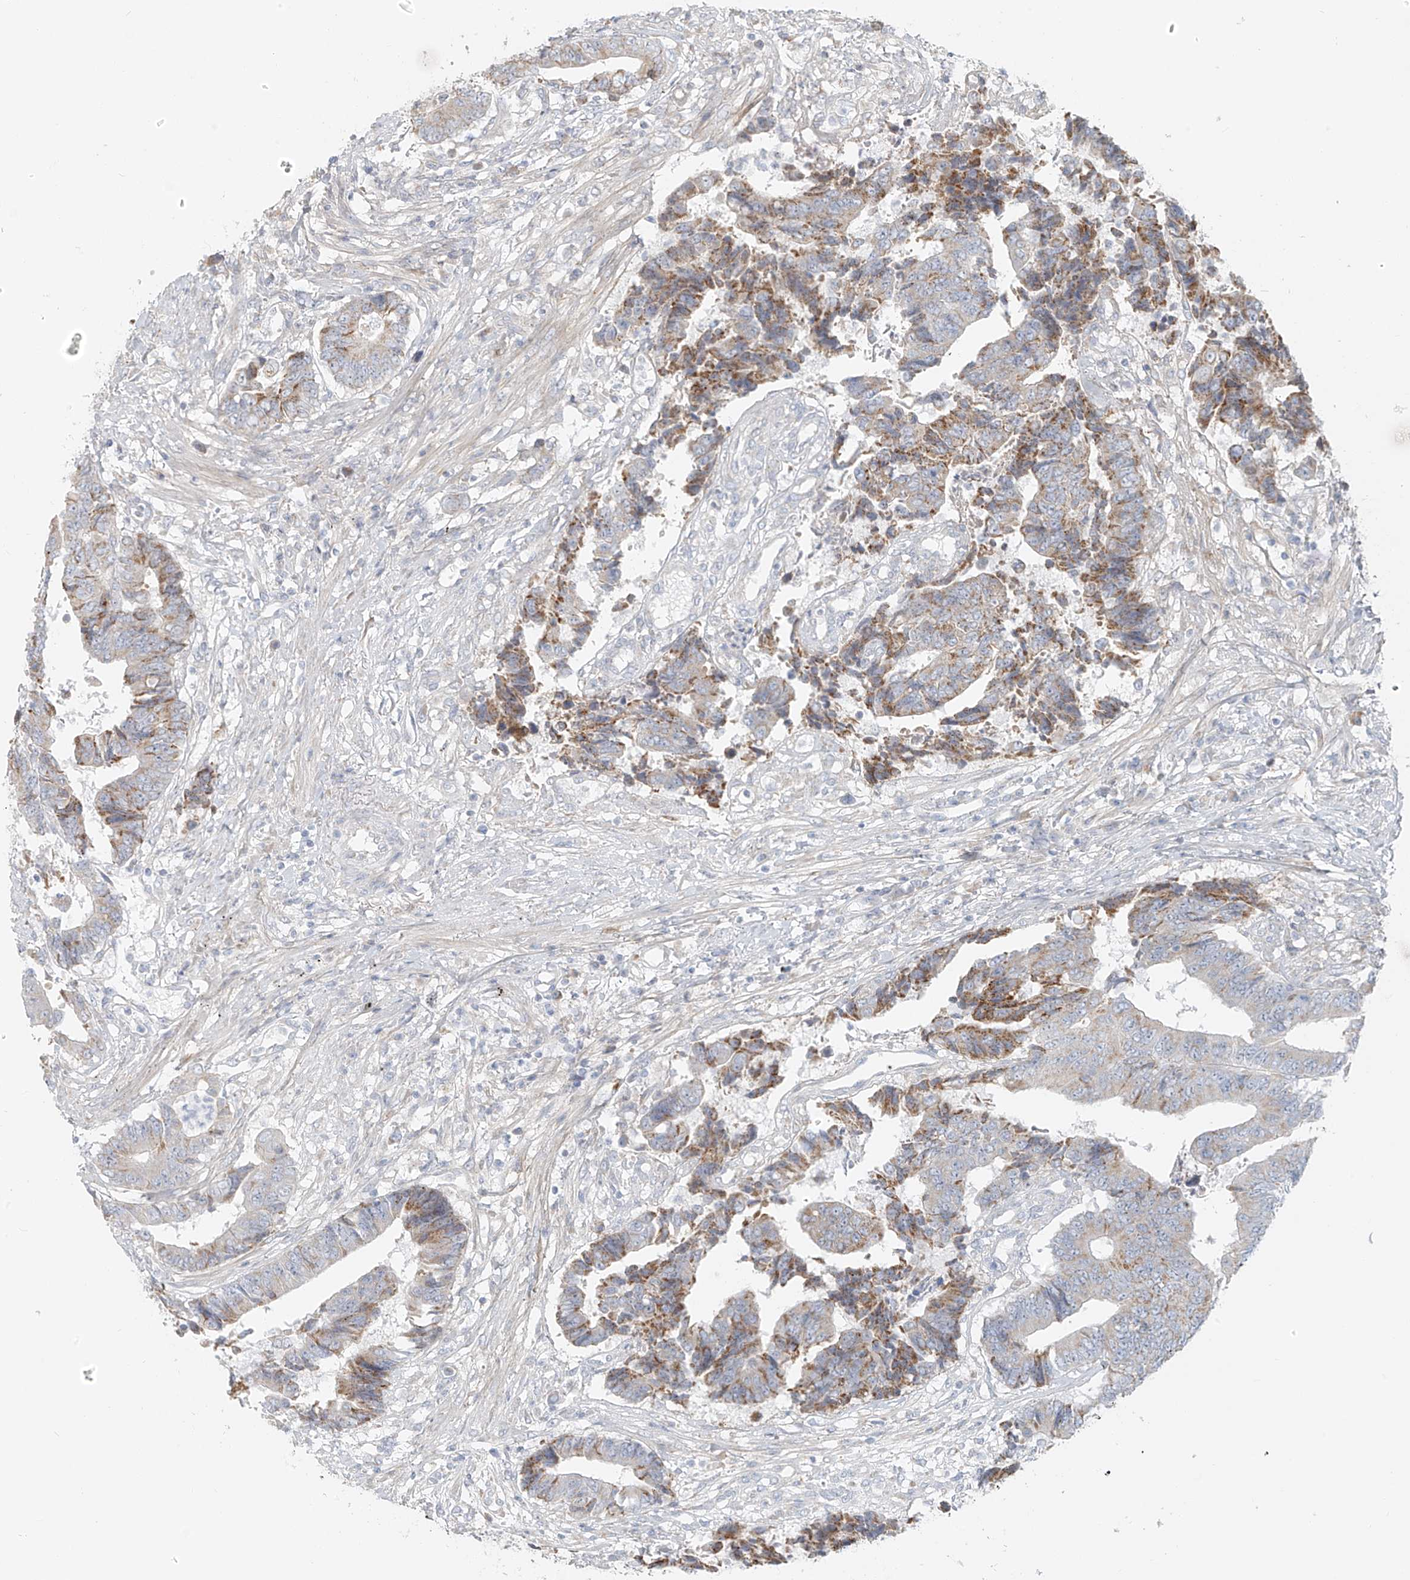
{"staining": {"intensity": "moderate", "quantity": "25%-75%", "location": "cytoplasmic/membranous"}, "tissue": "colorectal cancer", "cell_type": "Tumor cells", "image_type": "cancer", "snomed": [{"axis": "morphology", "description": "Adenocarcinoma, NOS"}, {"axis": "topography", "description": "Rectum"}], "caption": "A photomicrograph of human adenocarcinoma (colorectal) stained for a protein reveals moderate cytoplasmic/membranous brown staining in tumor cells.", "gene": "UST", "patient": {"sex": "male", "age": 84}}